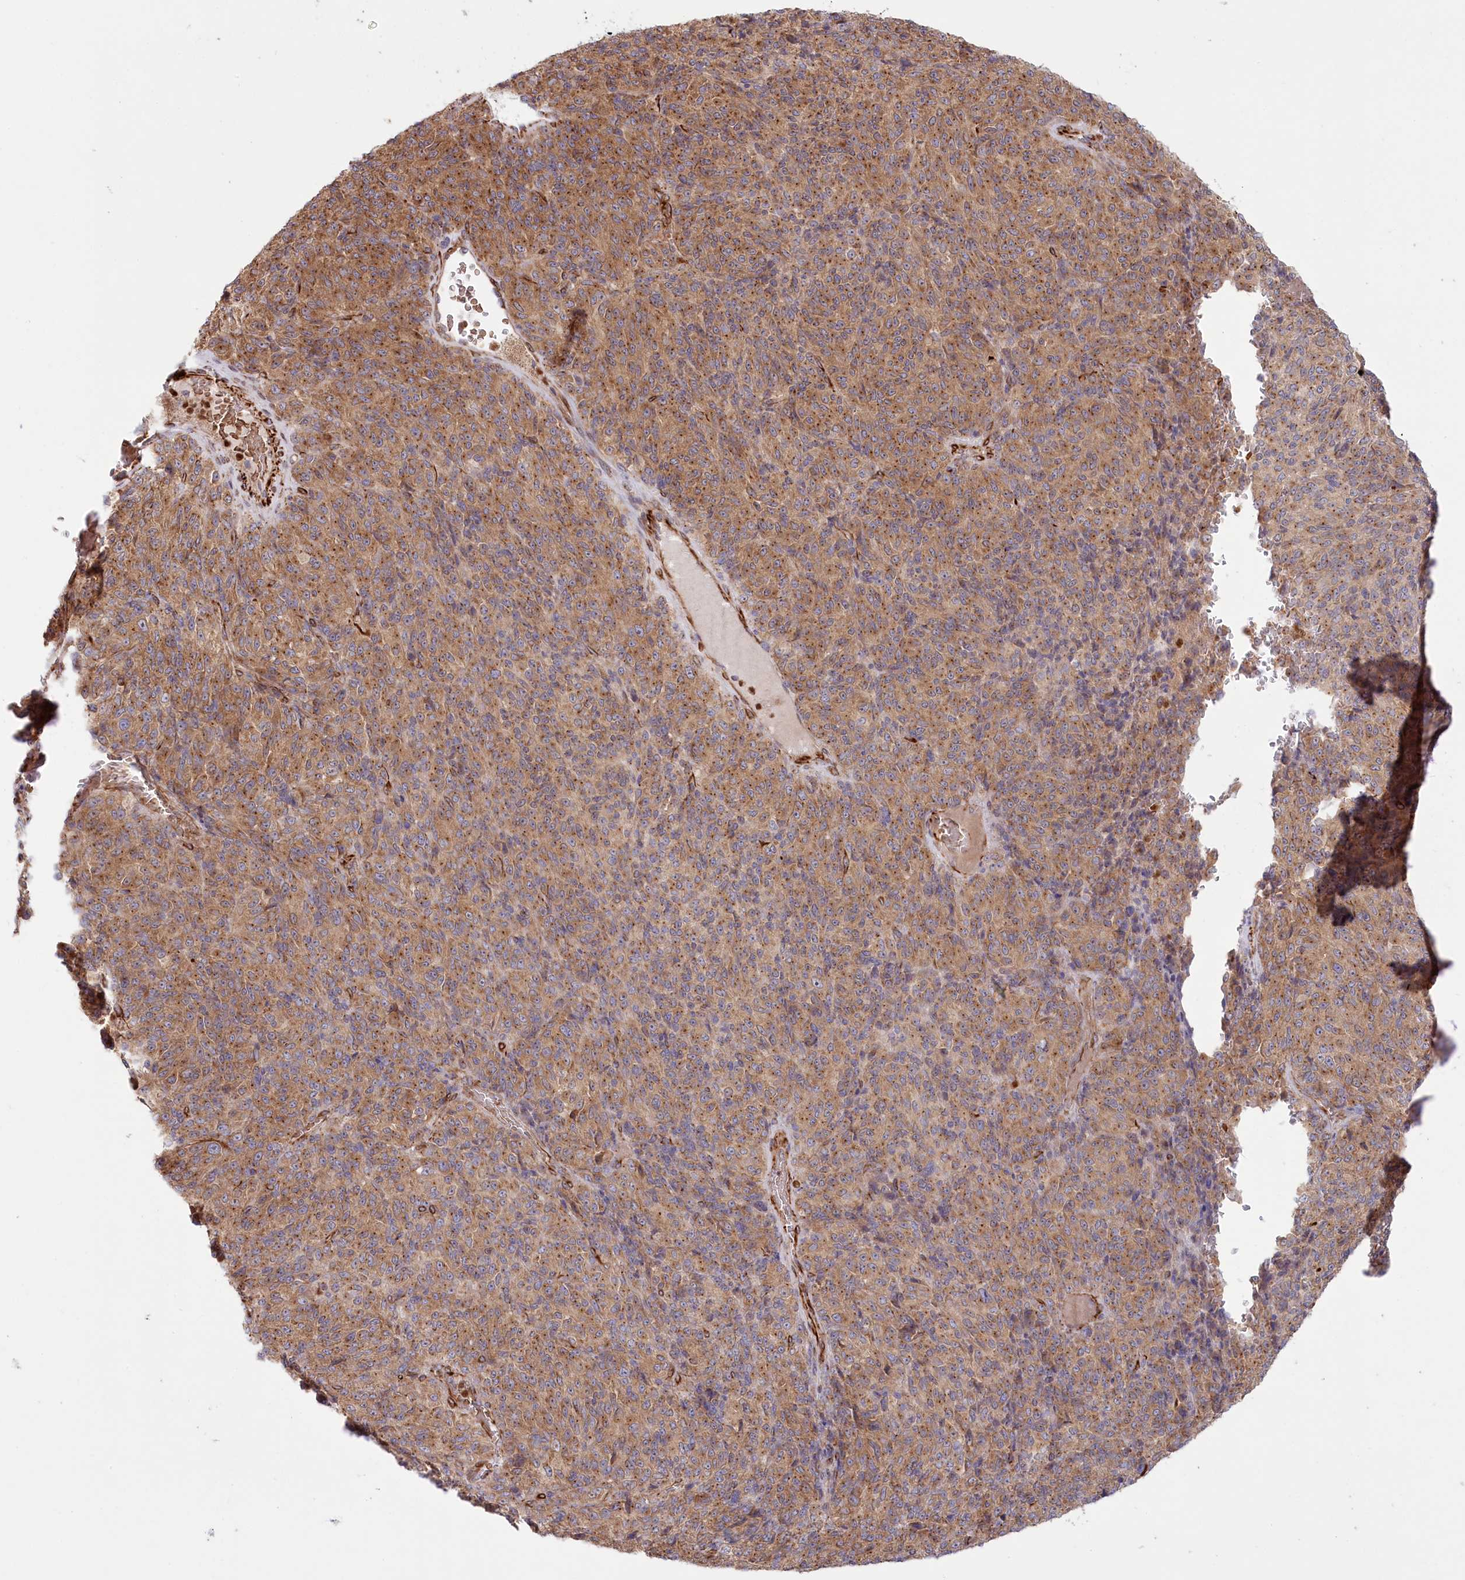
{"staining": {"intensity": "moderate", "quantity": ">75%", "location": "cytoplasmic/membranous"}, "tissue": "melanoma", "cell_type": "Tumor cells", "image_type": "cancer", "snomed": [{"axis": "morphology", "description": "Malignant melanoma, Metastatic site"}, {"axis": "topography", "description": "Brain"}], "caption": "Moderate cytoplasmic/membranous staining is appreciated in approximately >75% of tumor cells in melanoma.", "gene": "COMMD3", "patient": {"sex": "female", "age": 56}}